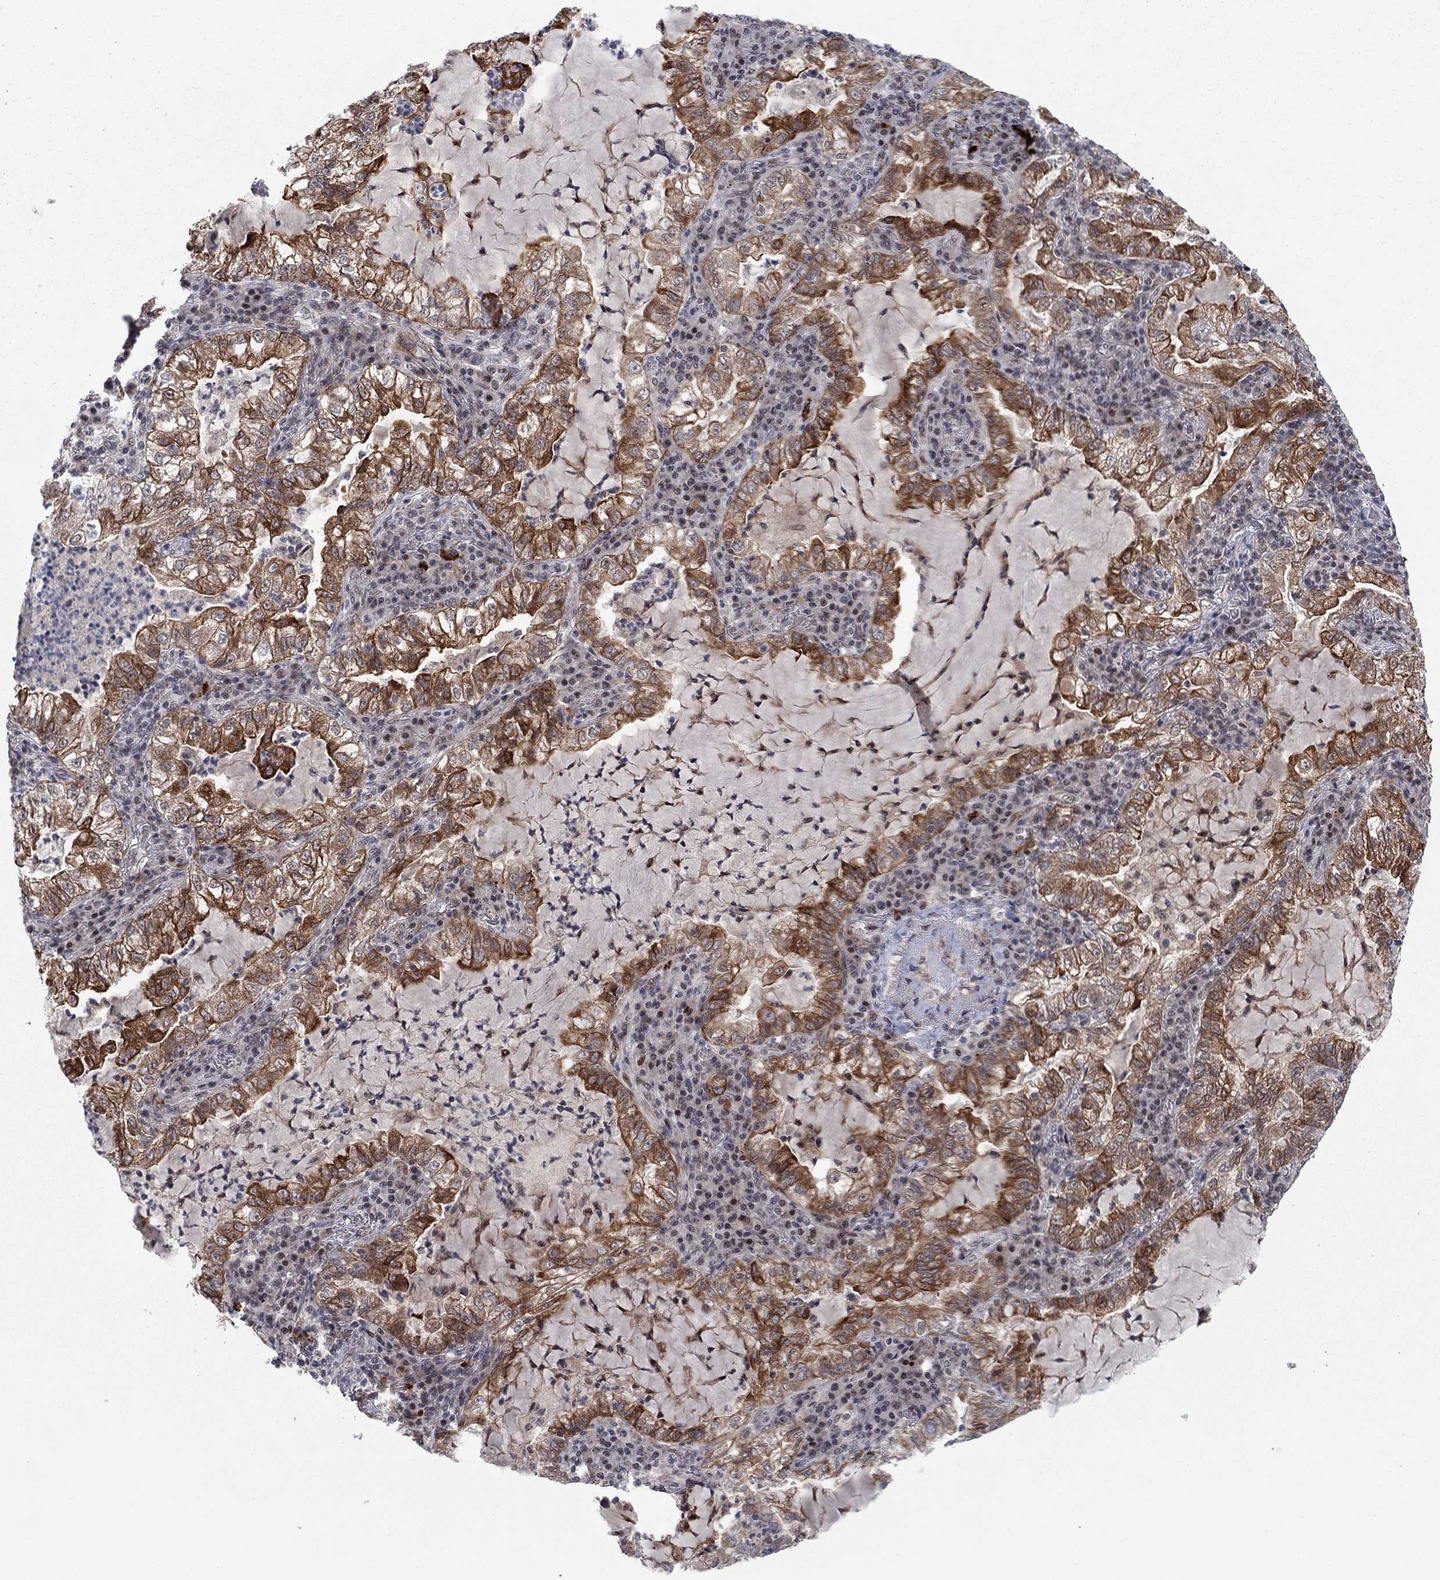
{"staining": {"intensity": "strong", "quantity": ">75%", "location": "cytoplasmic/membranous"}, "tissue": "lung cancer", "cell_type": "Tumor cells", "image_type": "cancer", "snomed": [{"axis": "morphology", "description": "Adenocarcinoma, NOS"}, {"axis": "topography", "description": "Lung"}], "caption": "Human adenocarcinoma (lung) stained with a protein marker demonstrates strong staining in tumor cells.", "gene": "ZNF395", "patient": {"sex": "female", "age": 73}}